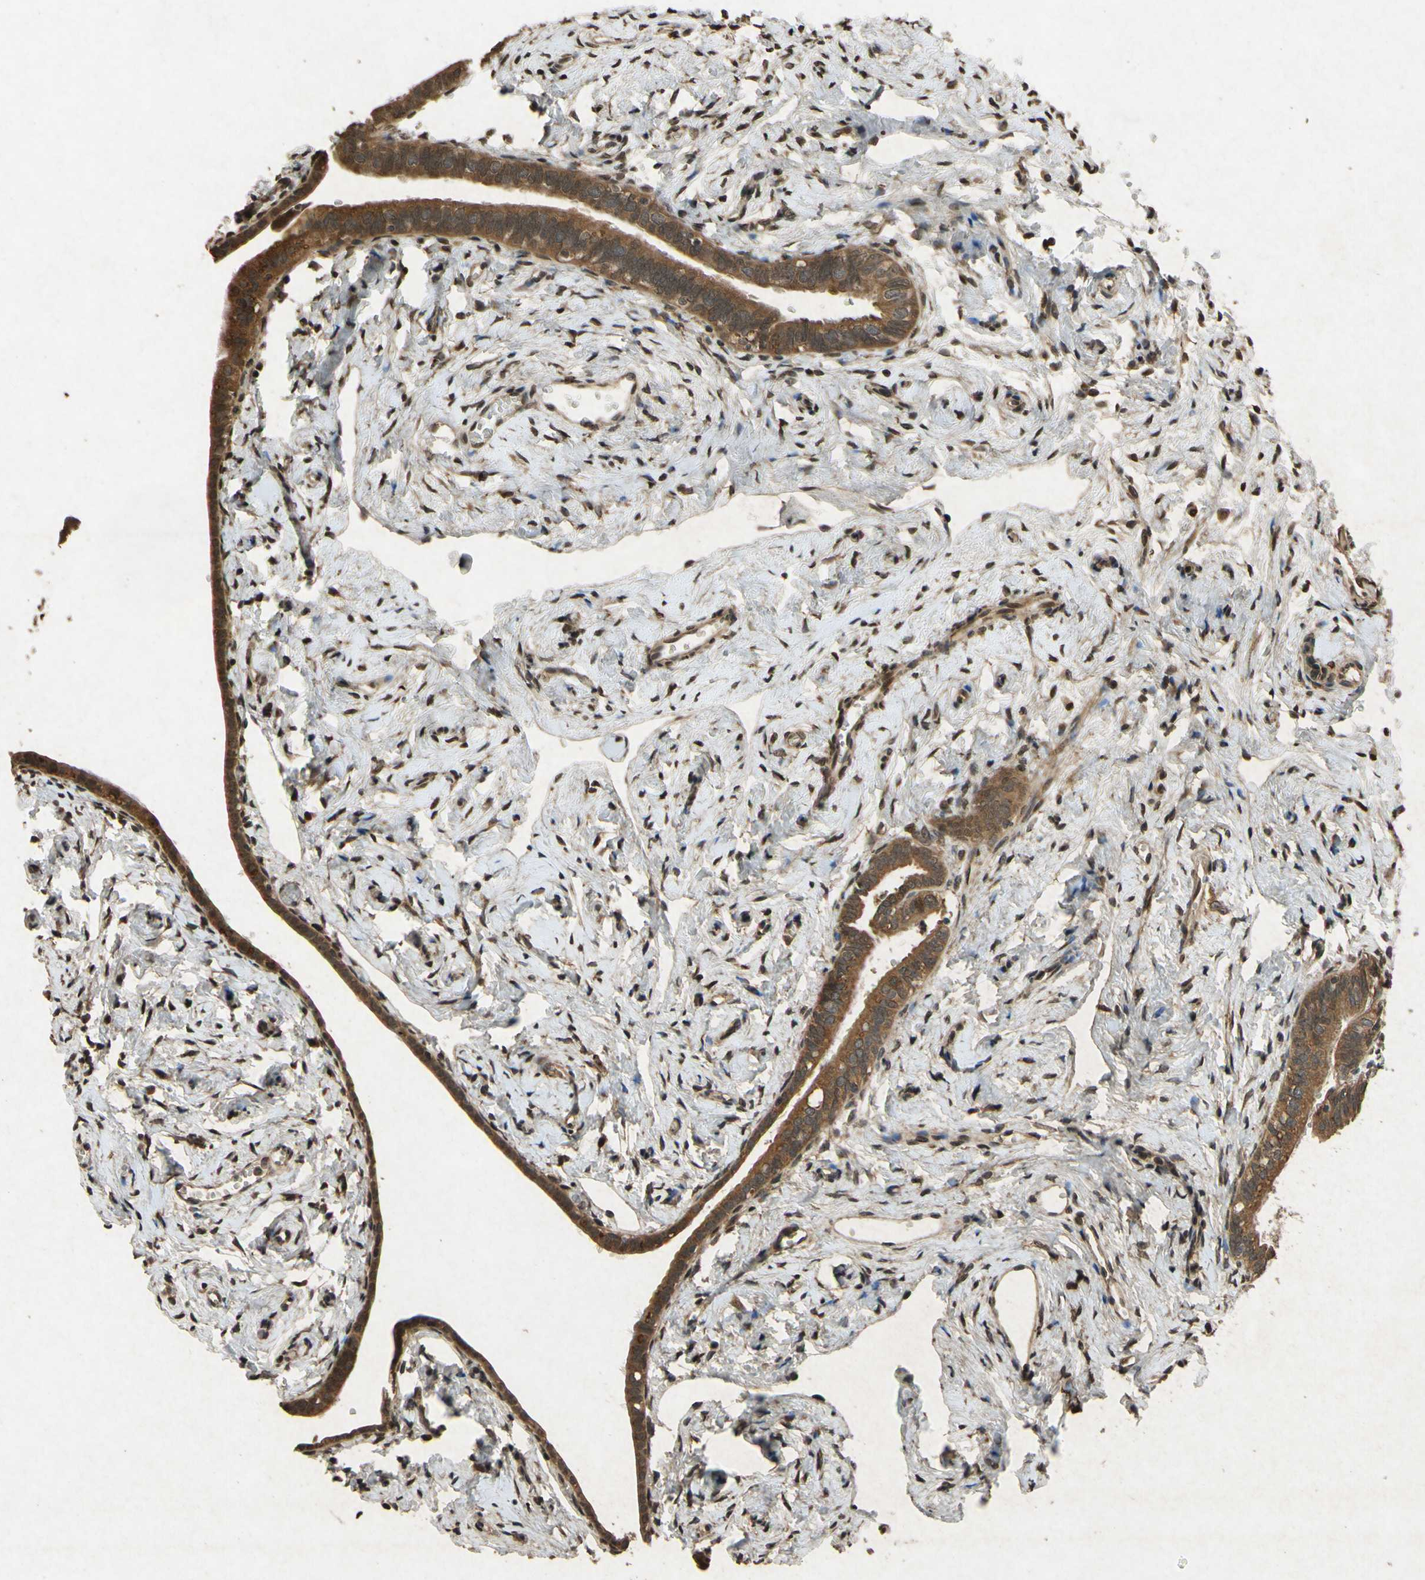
{"staining": {"intensity": "moderate", "quantity": ">75%", "location": "cytoplasmic/membranous,nuclear"}, "tissue": "fallopian tube", "cell_type": "Glandular cells", "image_type": "normal", "snomed": [{"axis": "morphology", "description": "Normal tissue, NOS"}, {"axis": "topography", "description": "Fallopian tube"}], "caption": "IHC (DAB (3,3'-diaminobenzidine)) staining of unremarkable human fallopian tube displays moderate cytoplasmic/membranous,nuclear protein expression in approximately >75% of glandular cells. The staining was performed using DAB to visualize the protein expression in brown, while the nuclei were stained in blue with hematoxylin (Magnification: 20x).", "gene": "ATP6V1H", "patient": {"sex": "female", "age": 71}}